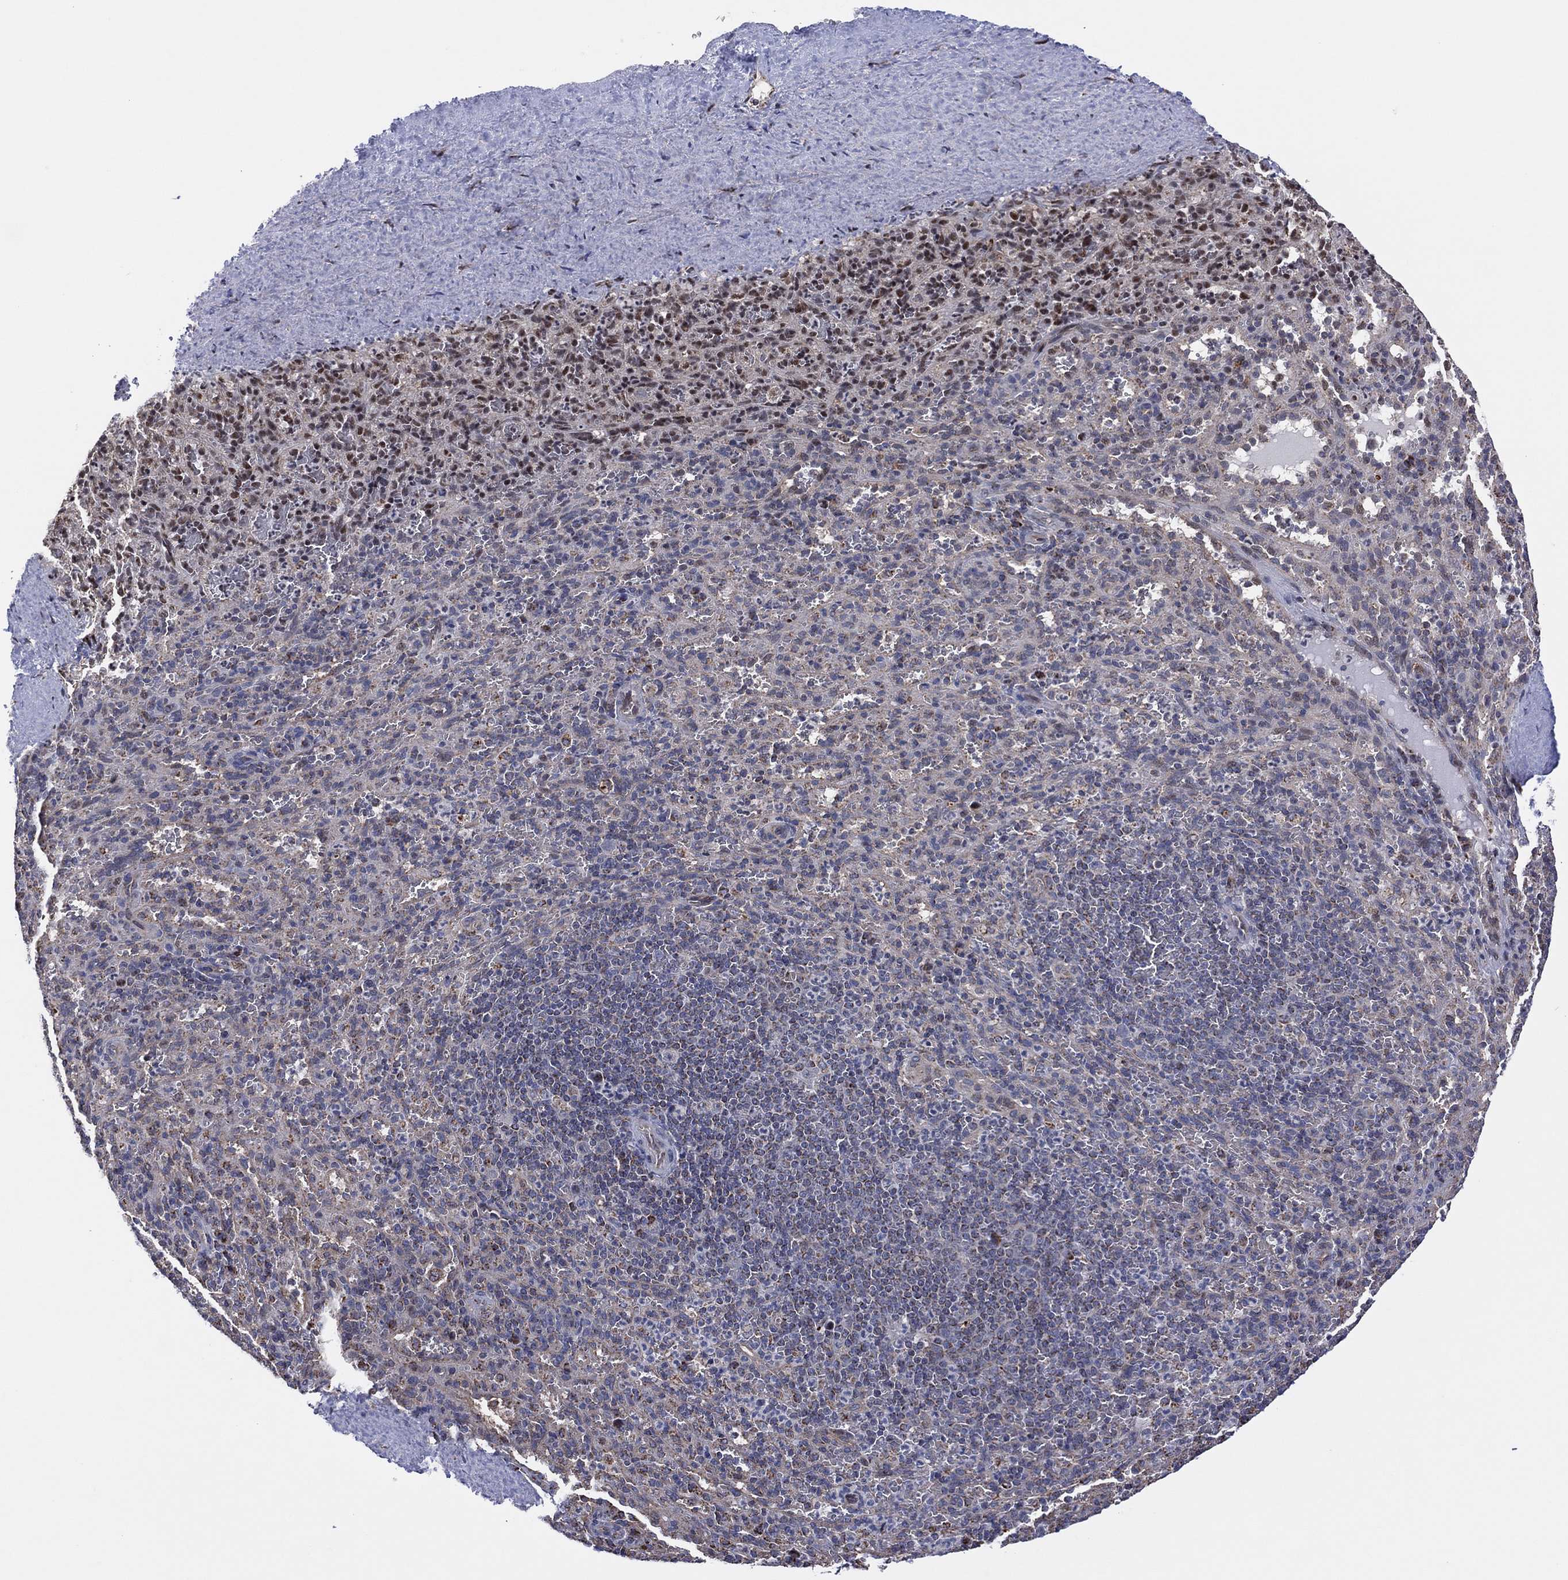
{"staining": {"intensity": "negative", "quantity": "none", "location": "none"}, "tissue": "spleen", "cell_type": "Cells in red pulp", "image_type": "normal", "snomed": [{"axis": "morphology", "description": "Normal tissue, NOS"}, {"axis": "topography", "description": "Spleen"}], "caption": "This histopathology image is of unremarkable spleen stained with immunohistochemistry (IHC) to label a protein in brown with the nuclei are counter-stained blue. There is no positivity in cells in red pulp.", "gene": "PIDD1", "patient": {"sex": "male", "age": 57}}